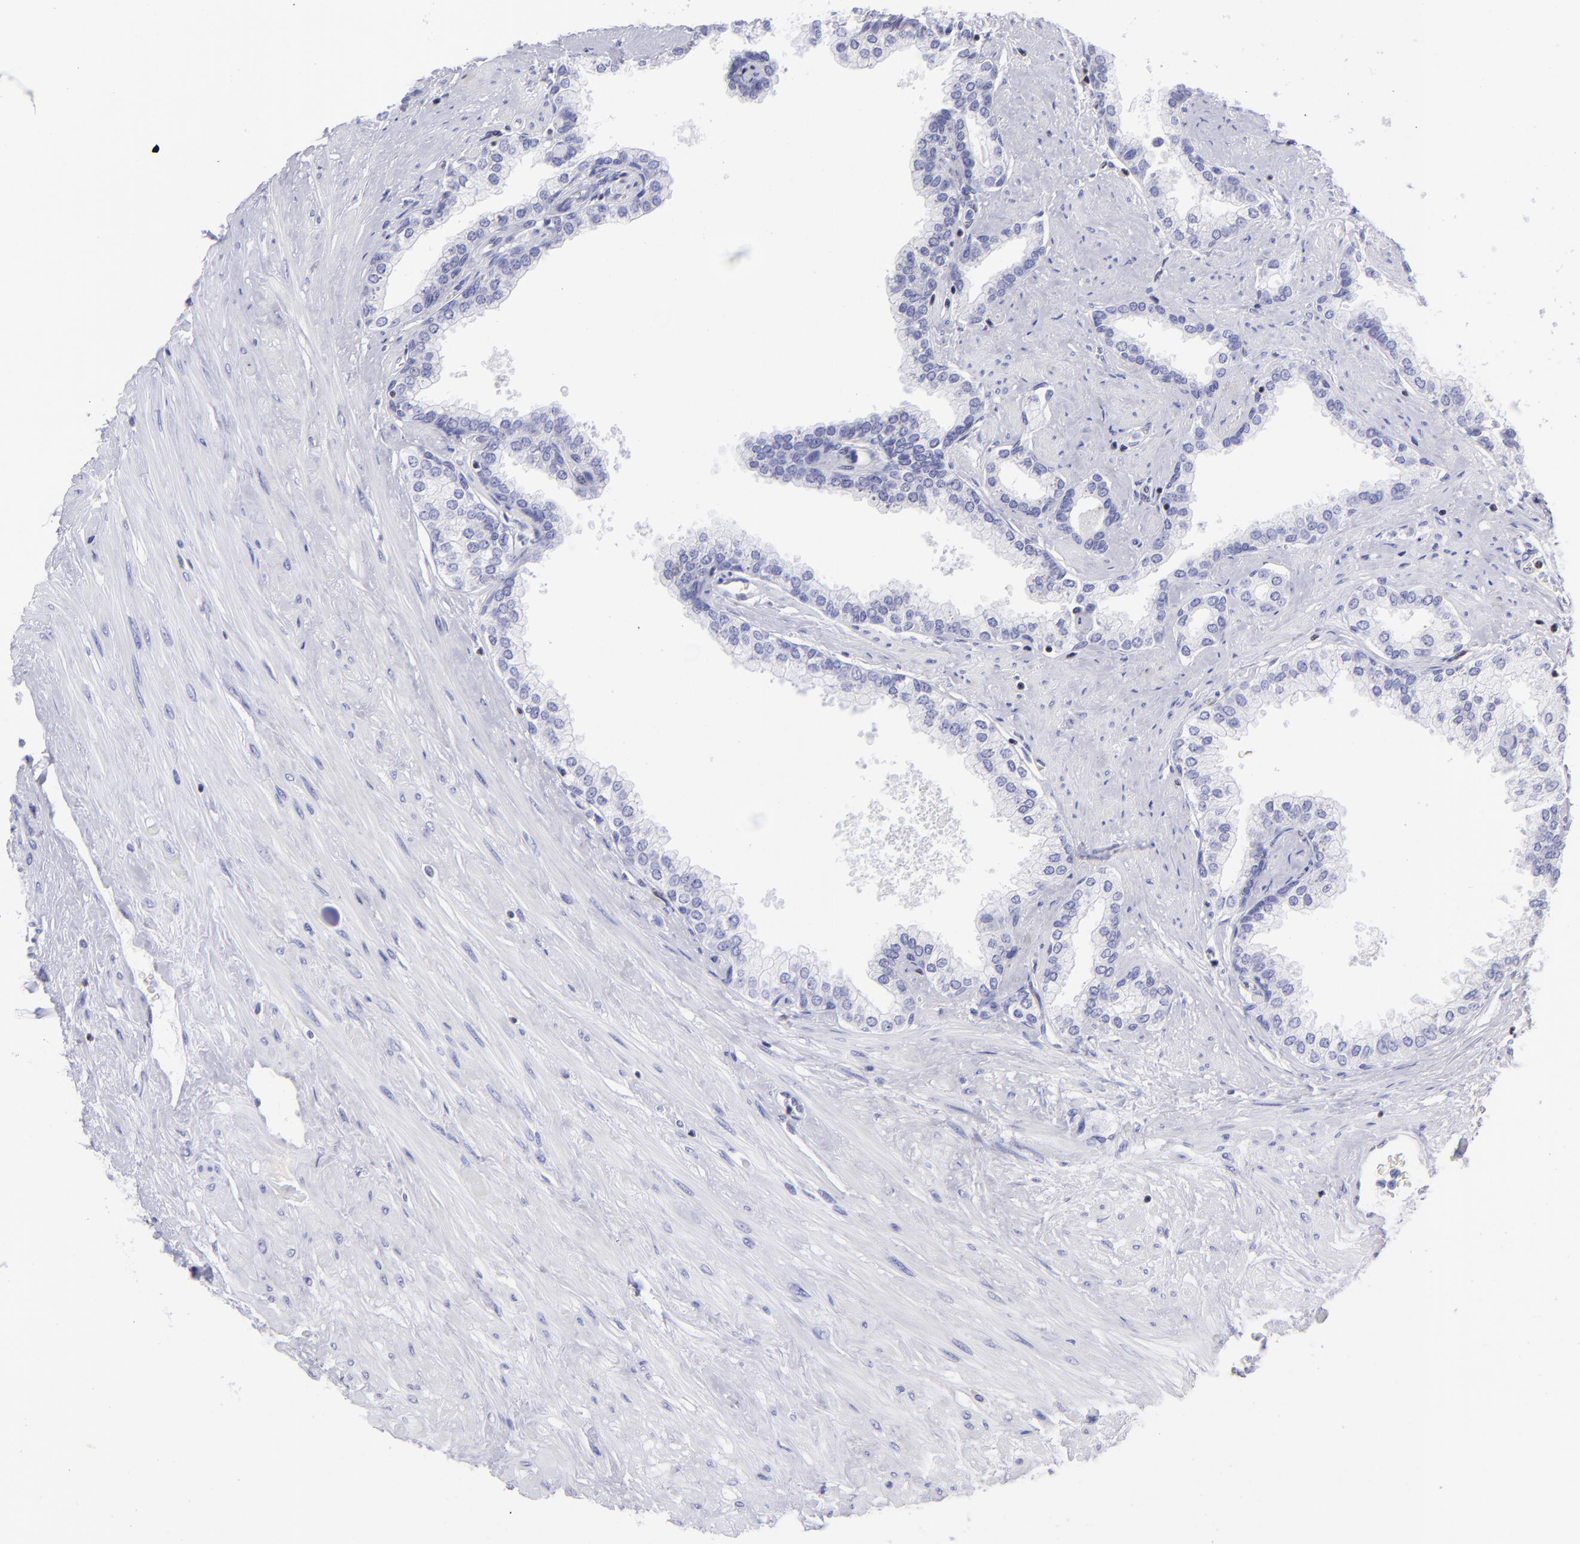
{"staining": {"intensity": "negative", "quantity": "none", "location": "none"}, "tissue": "prostate", "cell_type": "Glandular cells", "image_type": "normal", "snomed": [{"axis": "morphology", "description": "Normal tissue, NOS"}, {"axis": "topography", "description": "Prostate"}], "caption": "High power microscopy histopathology image of an IHC photomicrograph of unremarkable prostate, revealing no significant staining in glandular cells.", "gene": "ETS1", "patient": {"sex": "male", "age": 60}}